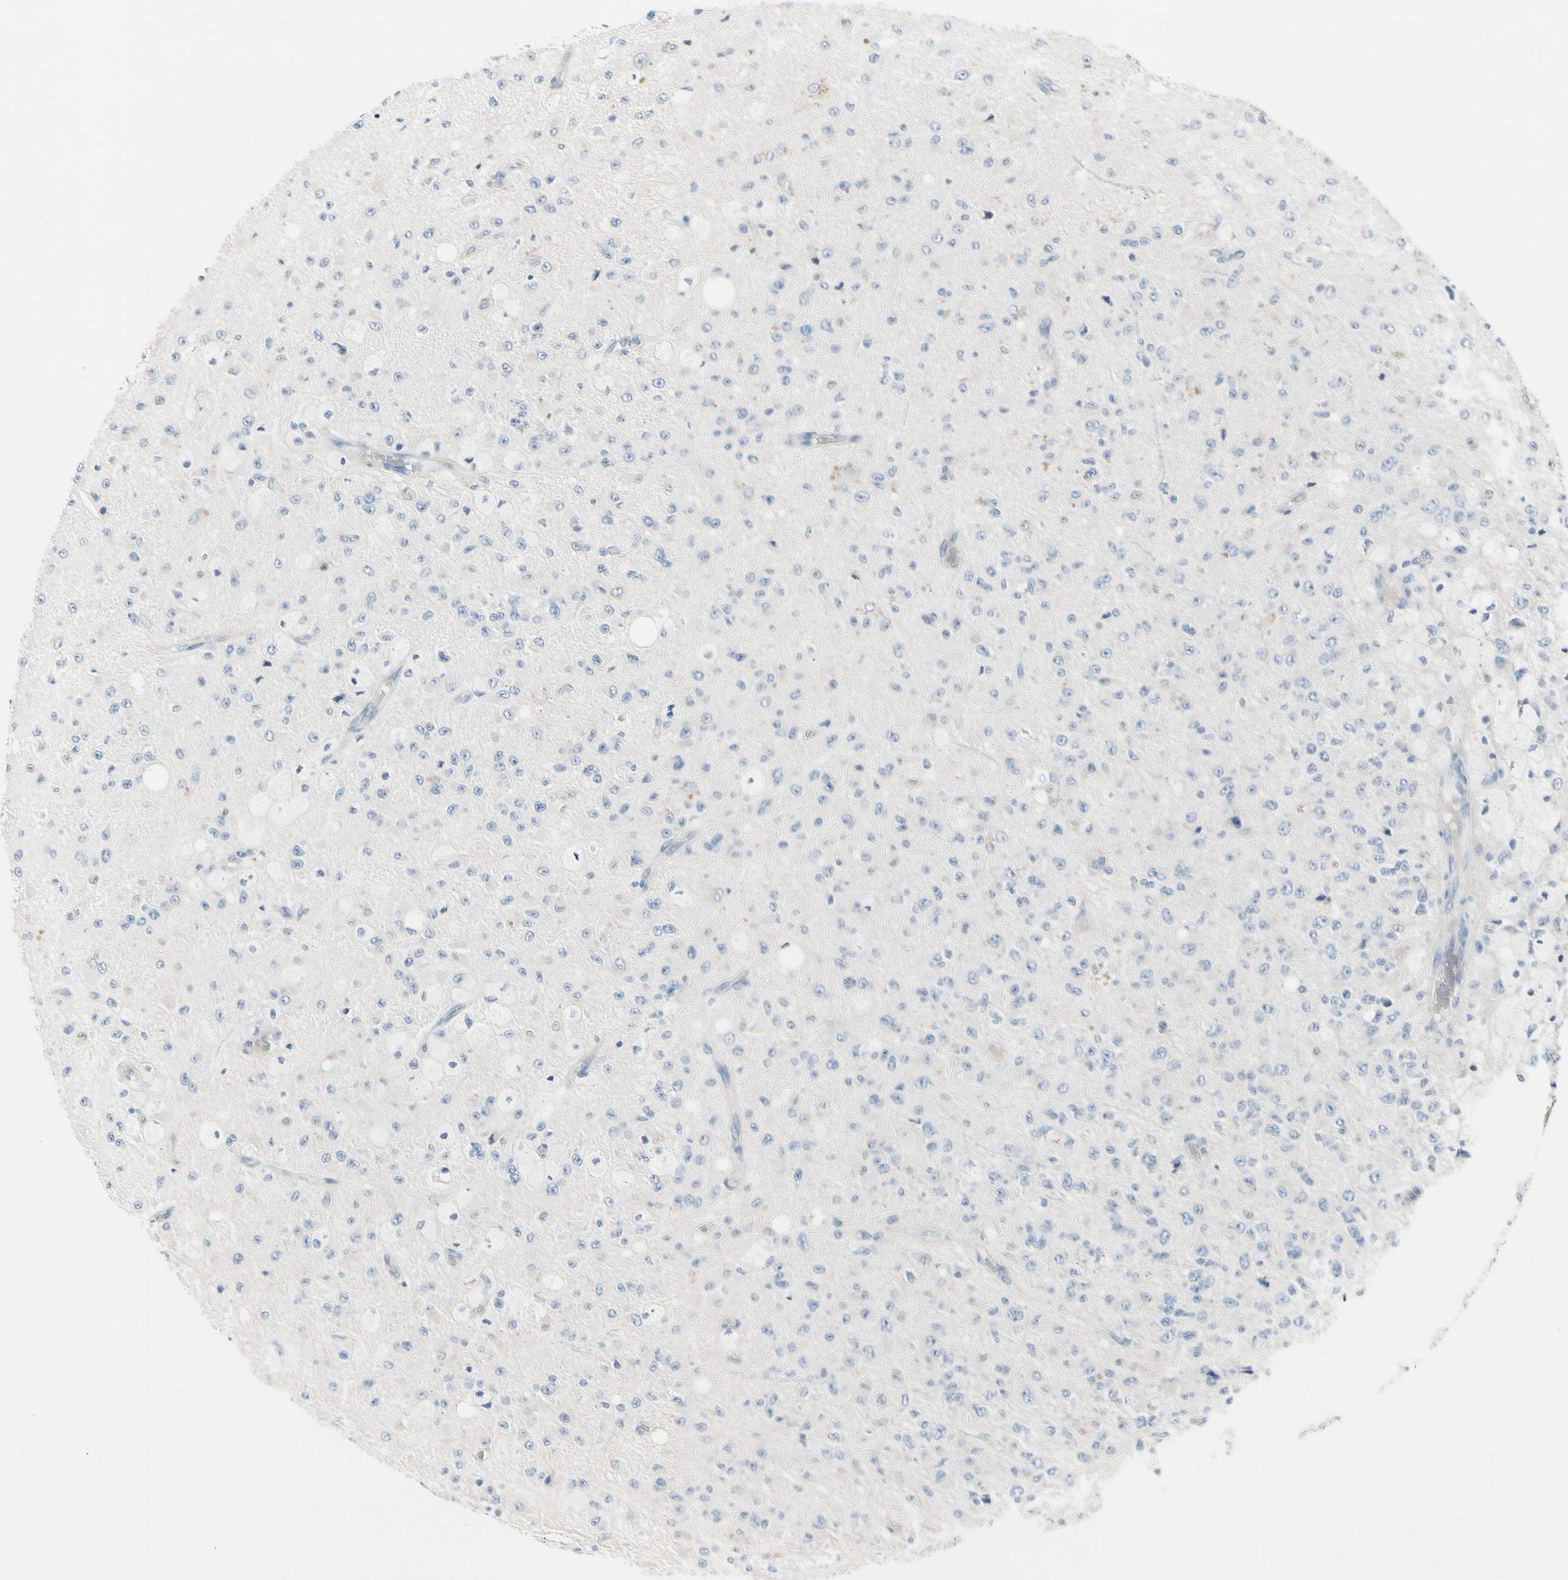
{"staining": {"intensity": "negative", "quantity": "none", "location": "none"}, "tissue": "glioma", "cell_type": "Tumor cells", "image_type": "cancer", "snomed": [{"axis": "morphology", "description": "Glioma, malignant, High grade"}, {"axis": "topography", "description": "pancreas cauda"}], "caption": "Immunohistochemistry image of neoplastic tissue: malignant glioma (high-grade) stained with DAB demonstrates no significant protein staining in tumor cells. The staining is performed using DAB (3,3'-diaminobenzidine) brown chromogen with nuclei counter-stained in using hematoxylin.", "gene": "PGR", "patient": {"sex": "male", "age": 60}}